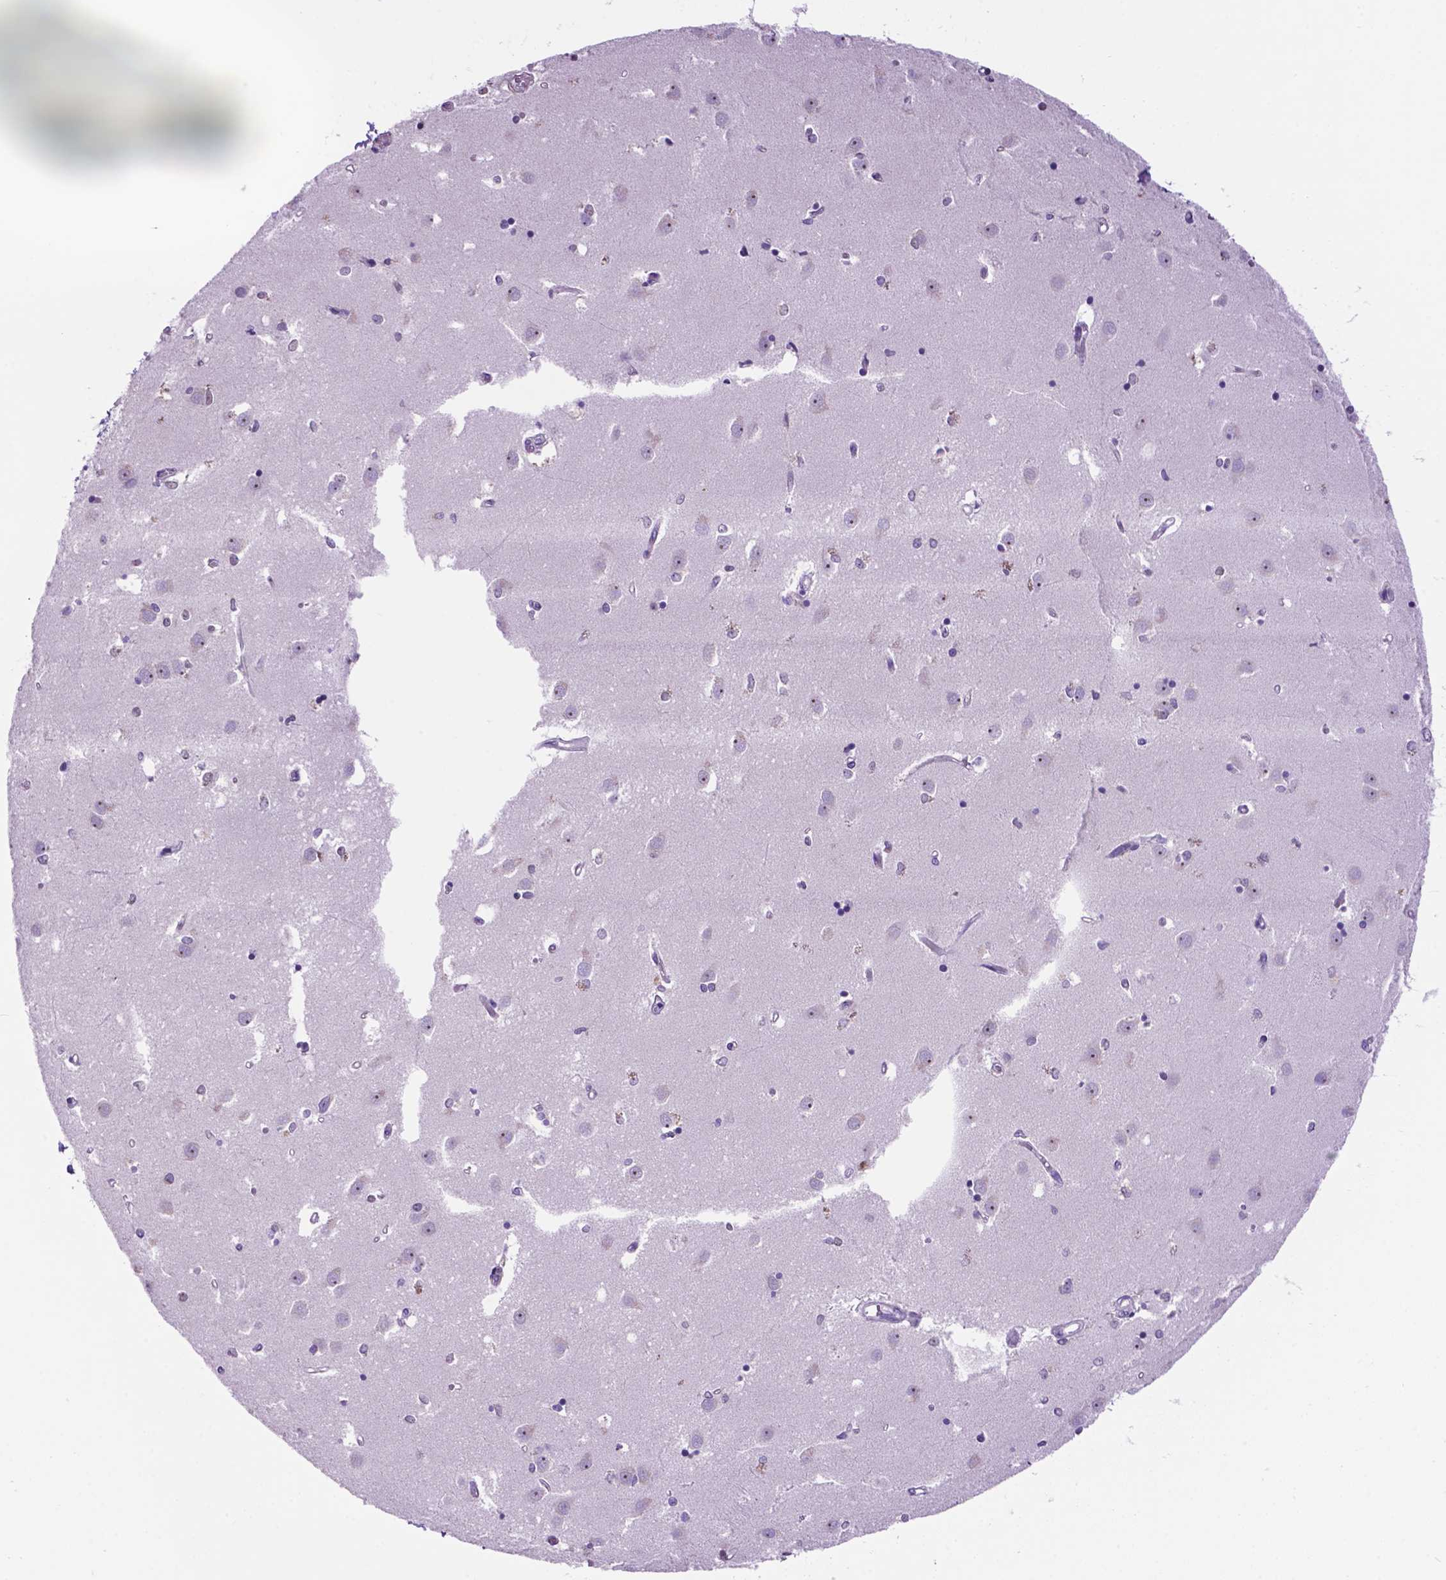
{"staining": {"intensity": "negative", "quantity": "none", "location": "none"}, "tissue": "caudate", "cell_type": "Glial cells", "image_type": "normal", "snomed": [{"axis": "morphology", "description": "Normal tissue, NOS"}, {"axis": "topography", "description": "Lateral ventricle wall"}], "caption": "Protein analysis of benign caudate demonstrates no significant staining in glial cells. The staining was performed using DAB to visualize the protein expression in brown, while the nuclei were stained in blue with hematoxylin (Magnification: 20x).", "gene": "SPDYA", "patient": {"sex": "male", "age": 54}}